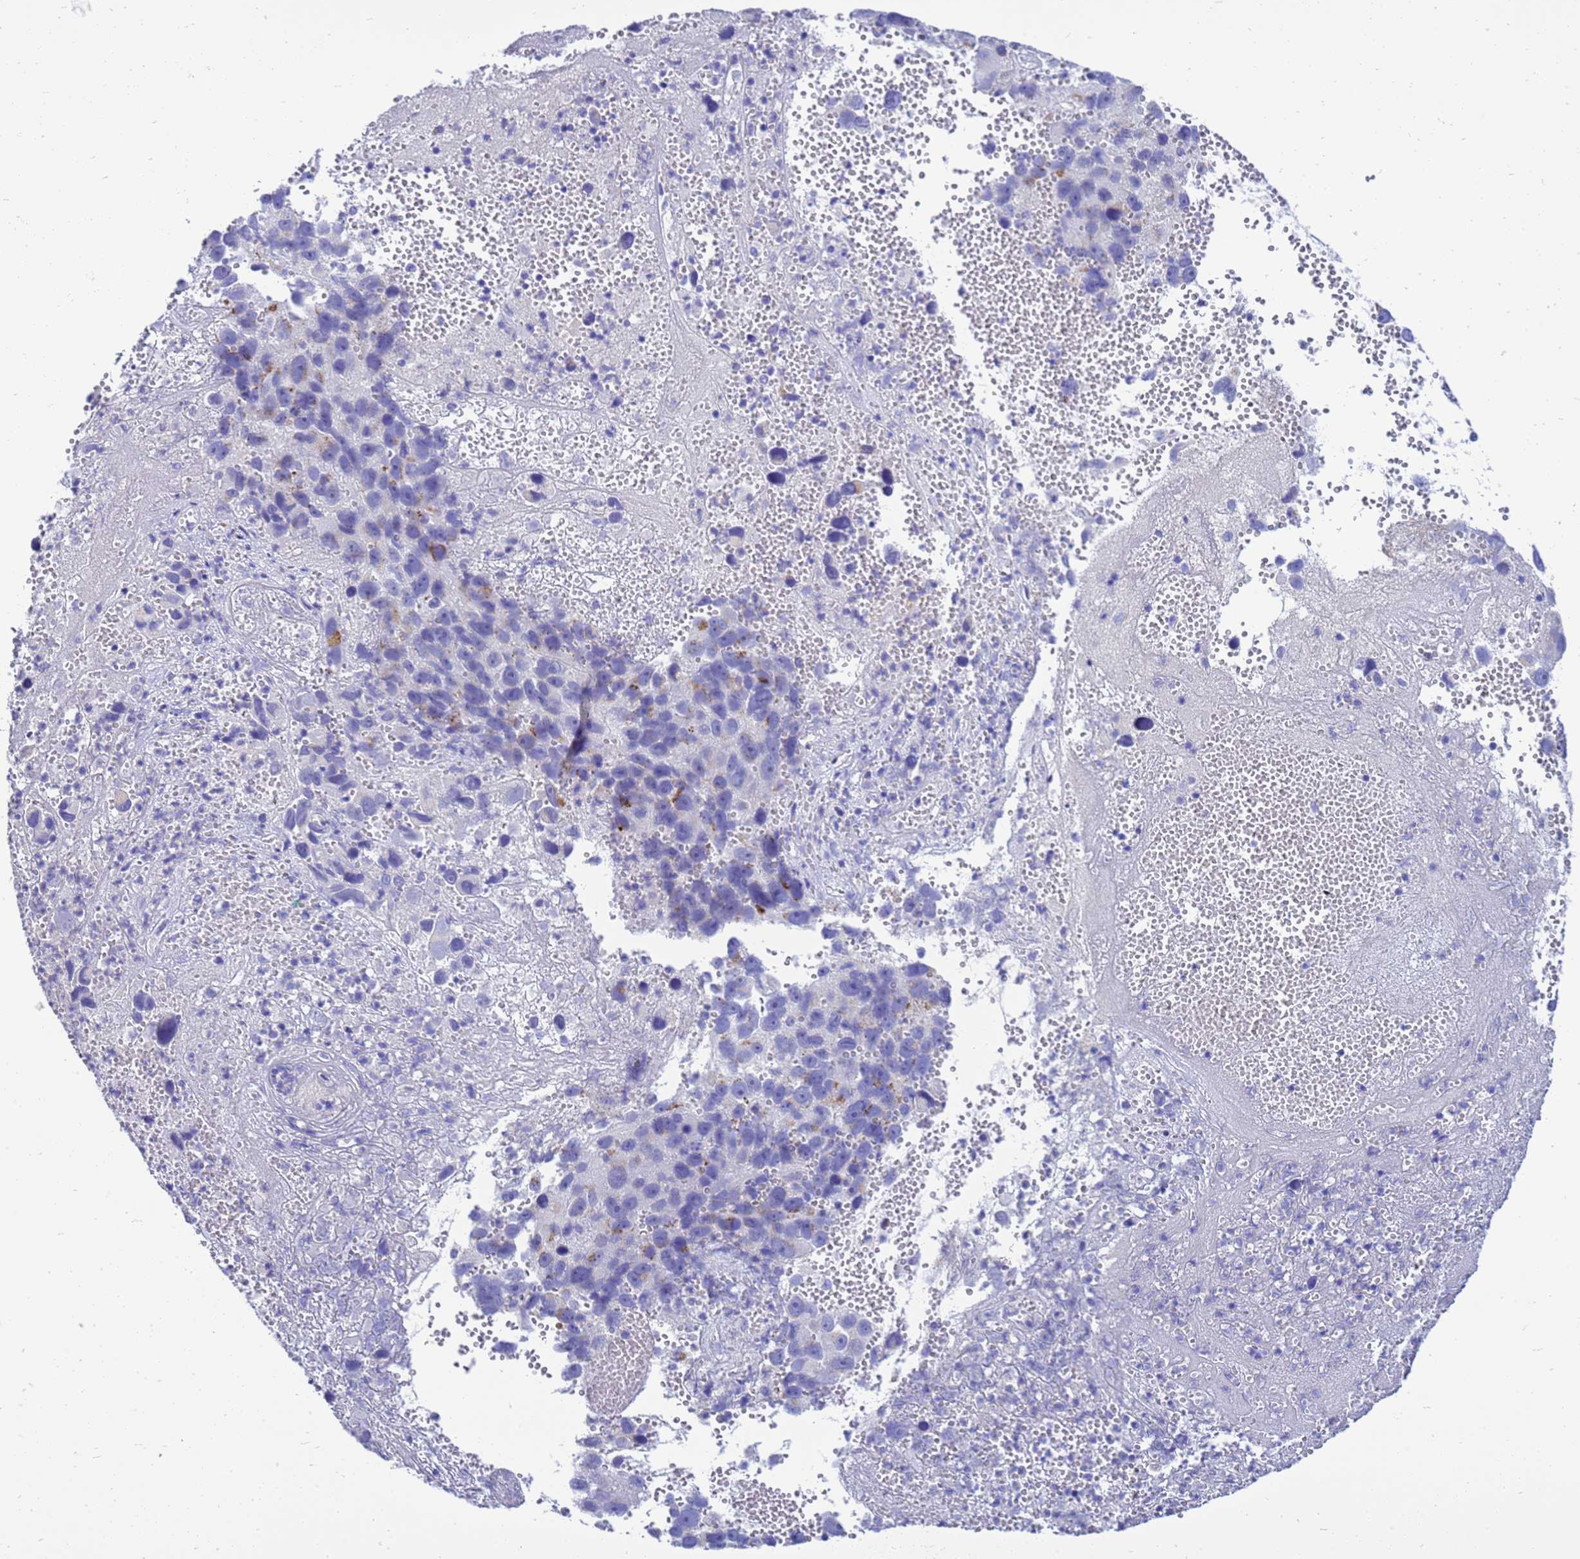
{"staining": {"intensity": "negative", "quantity": "none", "location": "none"}, "tissue": "melanoma", "cell_type": "Tumor cells", "image_type": "cancer", "snomed": [{"axis": "morphology", "description": "Malignant melanoma, NOS"}, {"axis": "topography", "description": "Skin"}], "caption": "Micrograph shows no significant protein expression in tumor cells of melanoma.", "gene": "OR52E2", "patient": {"sex": "male", "age": 84}}